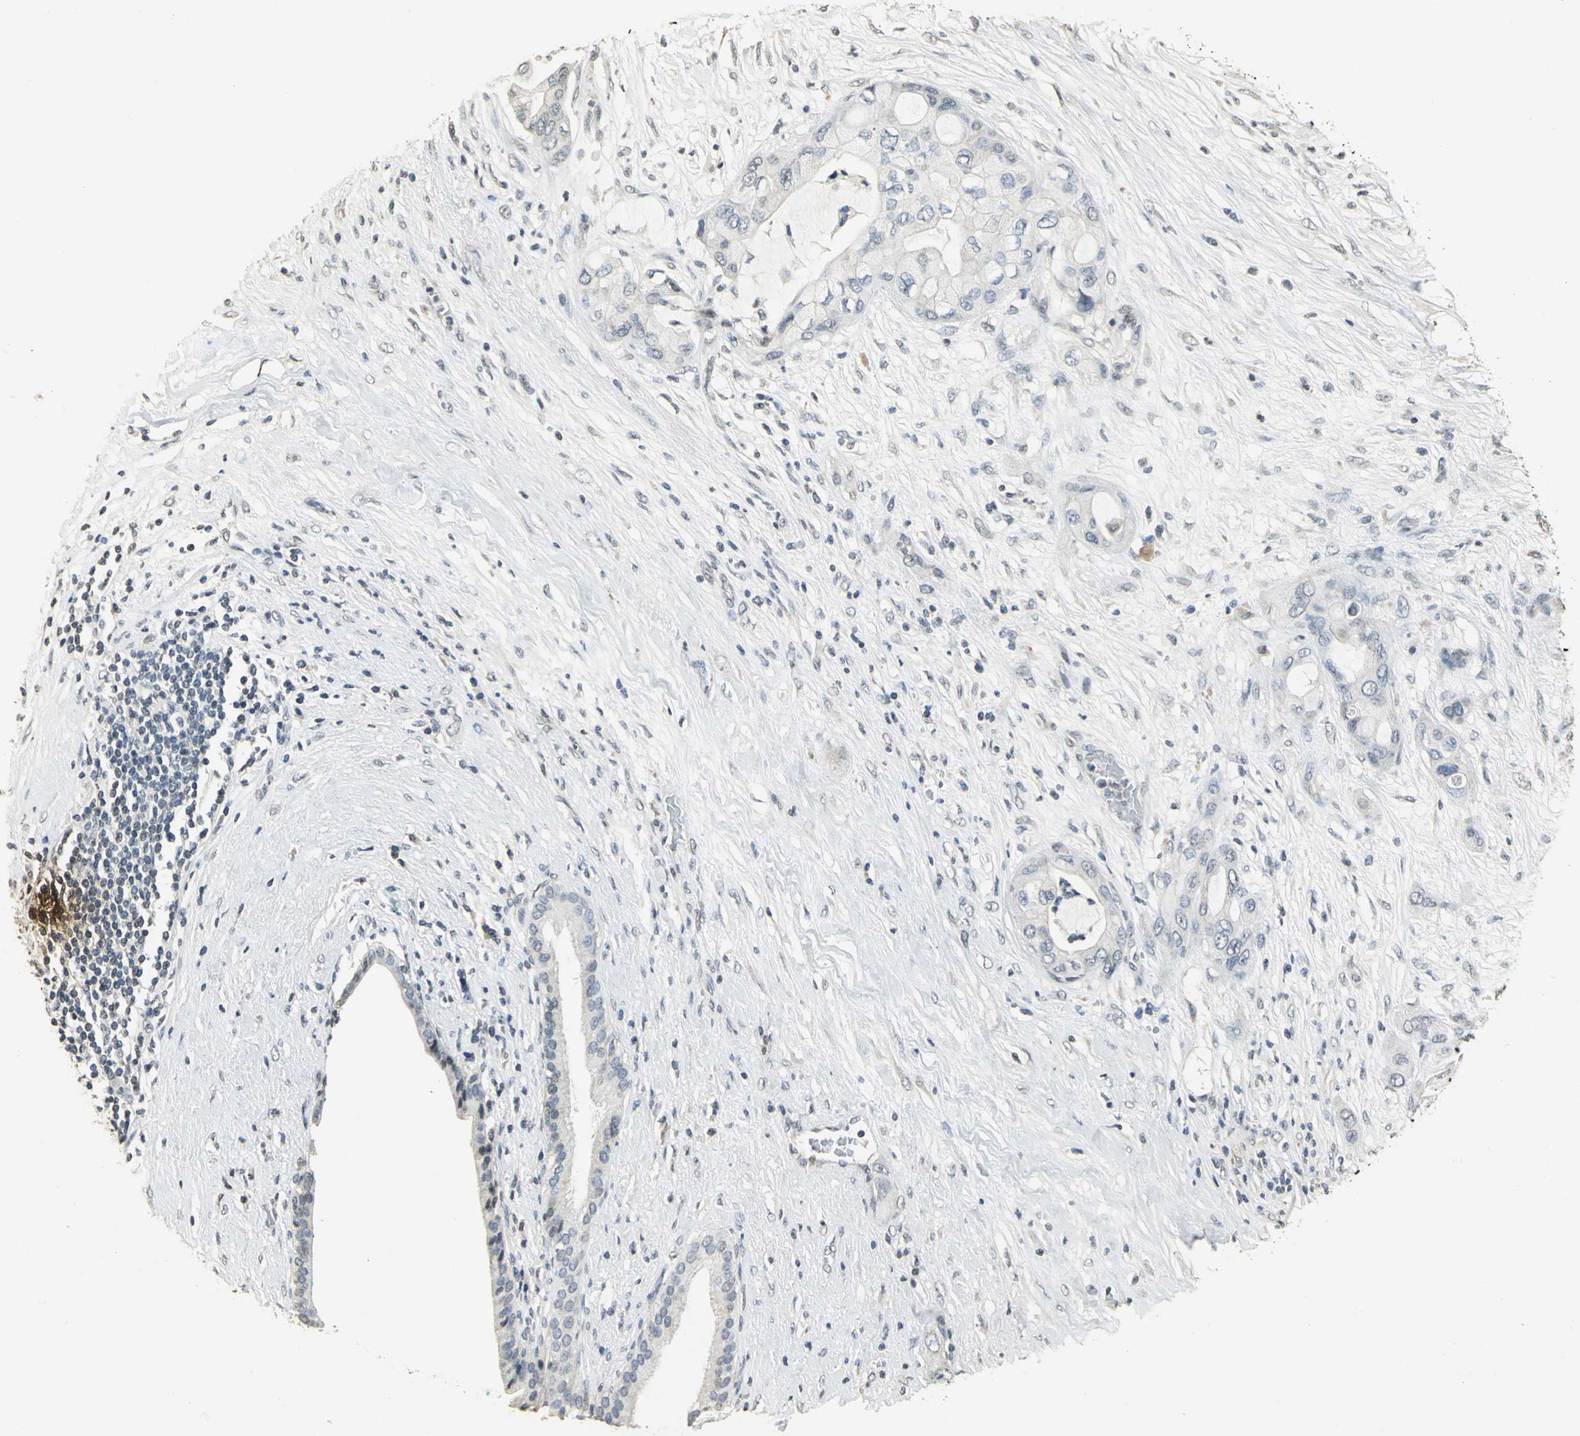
{"staining": {"intensity": "weak", "quantity": "<25%", "location": "nuclear"}, "tissue": "pancreatic cancer", "cell_type": "Tumor cells", "image_type": "cancer", "snomed": [{"axis": "morphology", "description": "Adenocarcinoma, NOS"}, {"axis": "topography", "description": "Pancreas"}], "caption": "Tumor cells are negative for protein expression in human pancreatic cancer (adenocarcinoma).", "gene": "DNAJB6", "patient": {"sex": "female", "age": 59}}